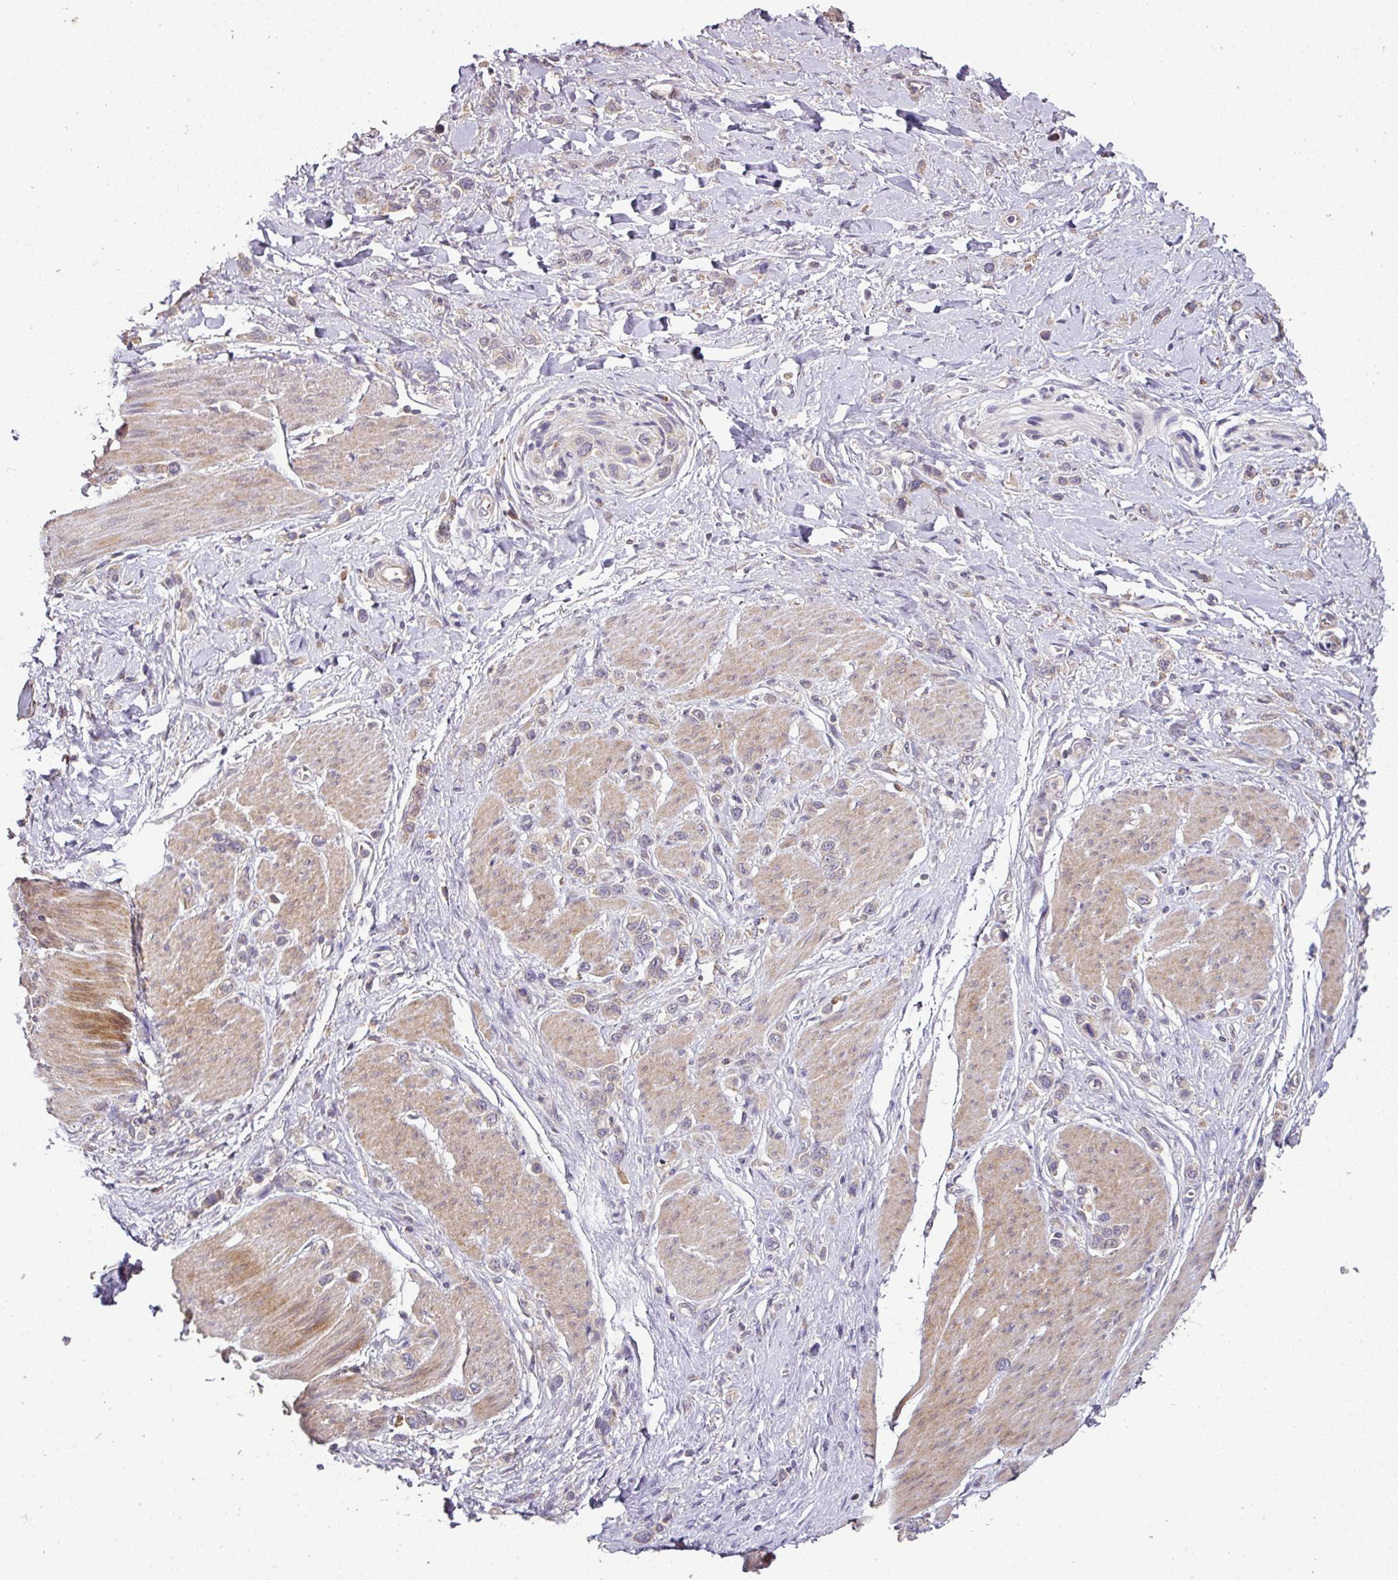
{"staining": {"intensity": "moderate", "quantity": "<25%", "location": "cytoplasmic/membranous"}, "tissue": "stomach cancer", "cell_type": "Tumor cells", "image_type": "cancer", "snomed": [{"axis": "morphology", "description": "Adenocarcinoma, NOS"}, {"axis": "topography", "description": "Stomach"}], "caption": "Brown immunohistochemical staining in human stomach cancer exhibits moderate cytoplasmic/membranous positivity in about <25% of tumor cells.", "gene": "SPCS3", "patient": {"sex": "female", "age": 65}}